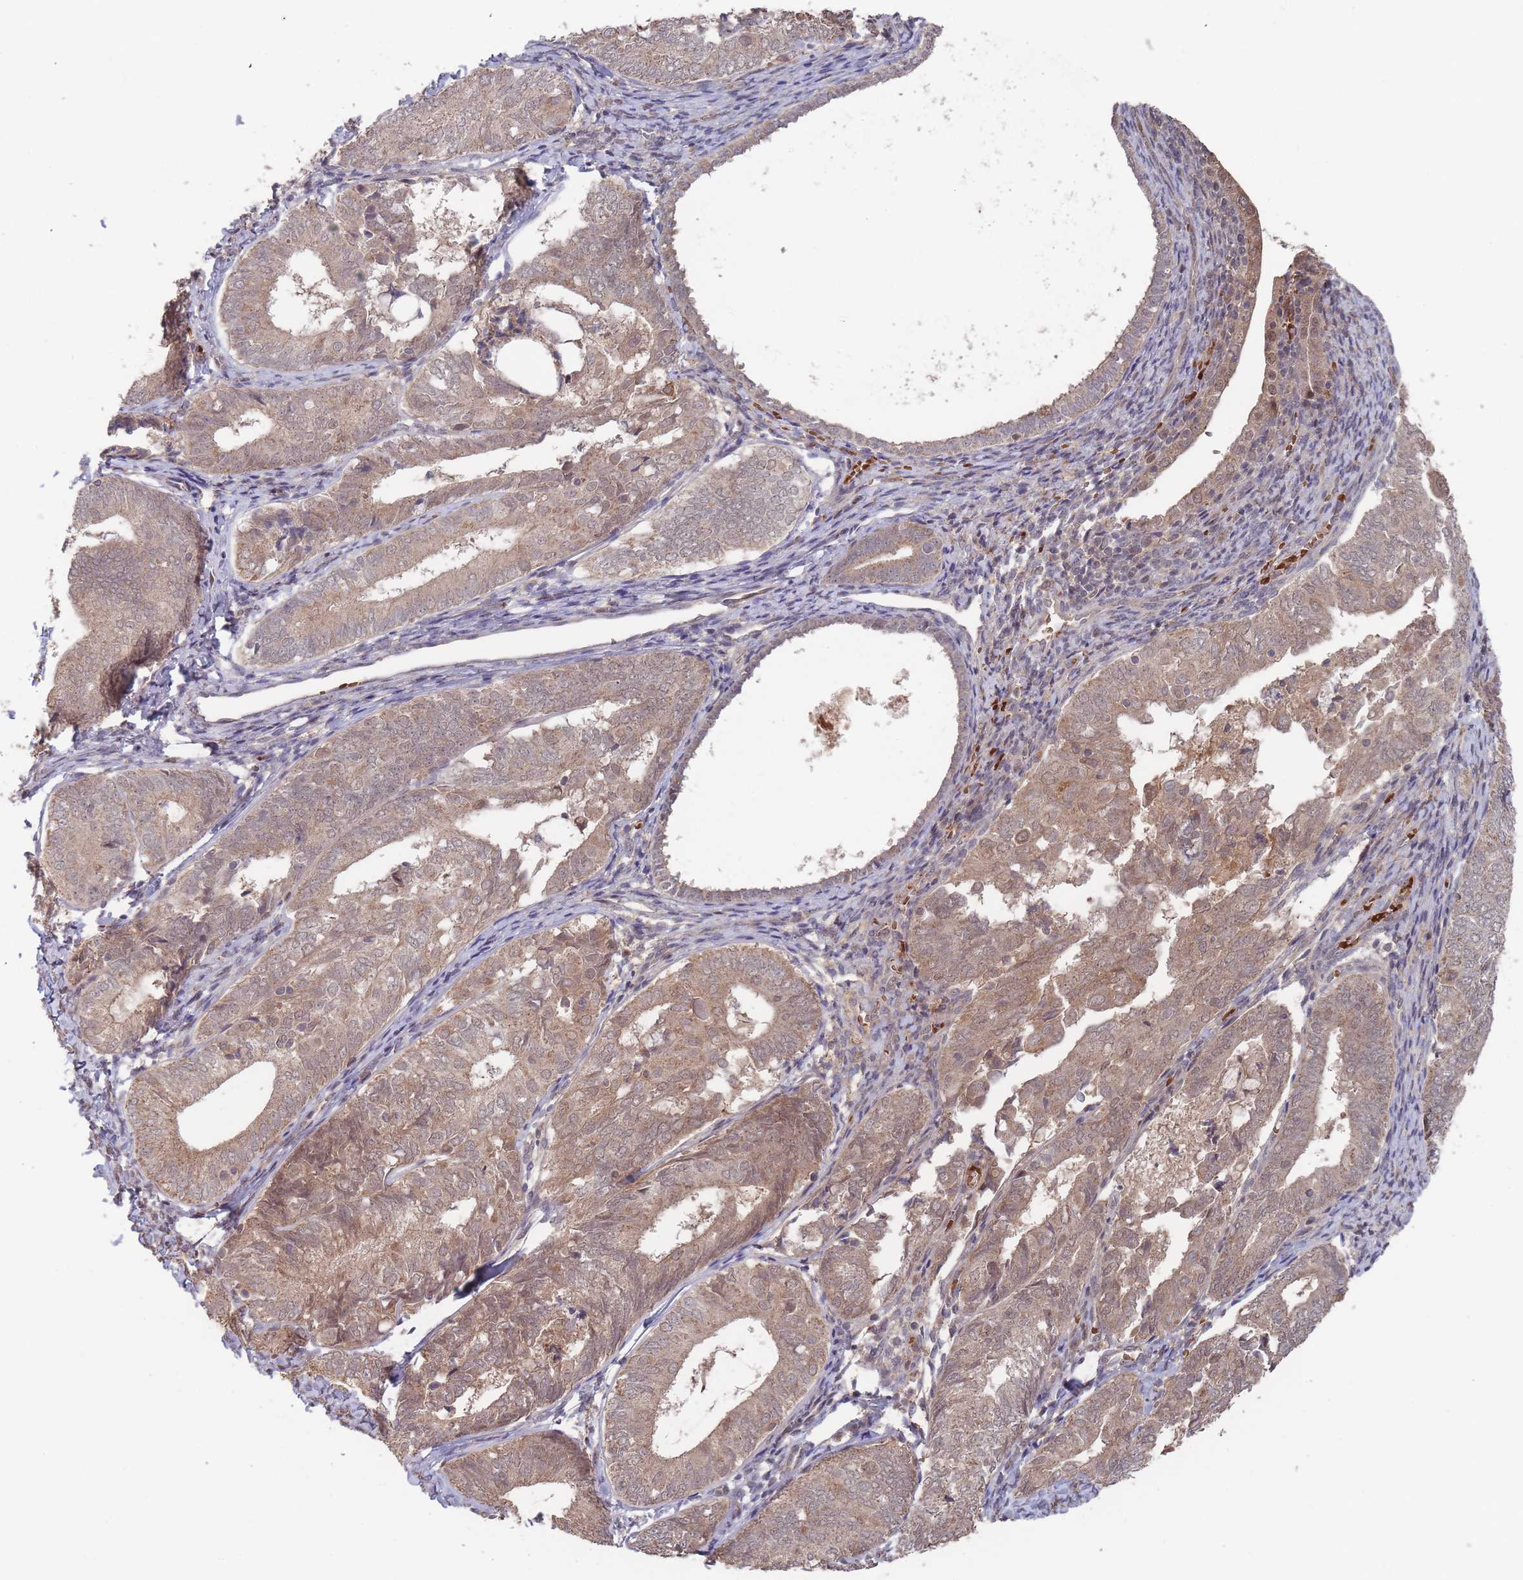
{"staining": {"intensity": "moderate", "quantity": ">75%", "location": "cytoplasmic/membranous"}, "tissue": "endometrial cancer", "cell_type": "Tumor cells", "image_type": "cancer", "snomed": [{"axis": "morphology", "description": "Adenocarcinoma, NOS"}, {"axis": "topography", "description": "Endometrium"}], "caption": "Protein expression analysis of human adenocarcinoma (endometrial) reveals moderate cytoplasmic/membranous expression in about >75% of tumor cells.", "gene": "SF3B1", "patient": {"sex": "female", "age": 87}}